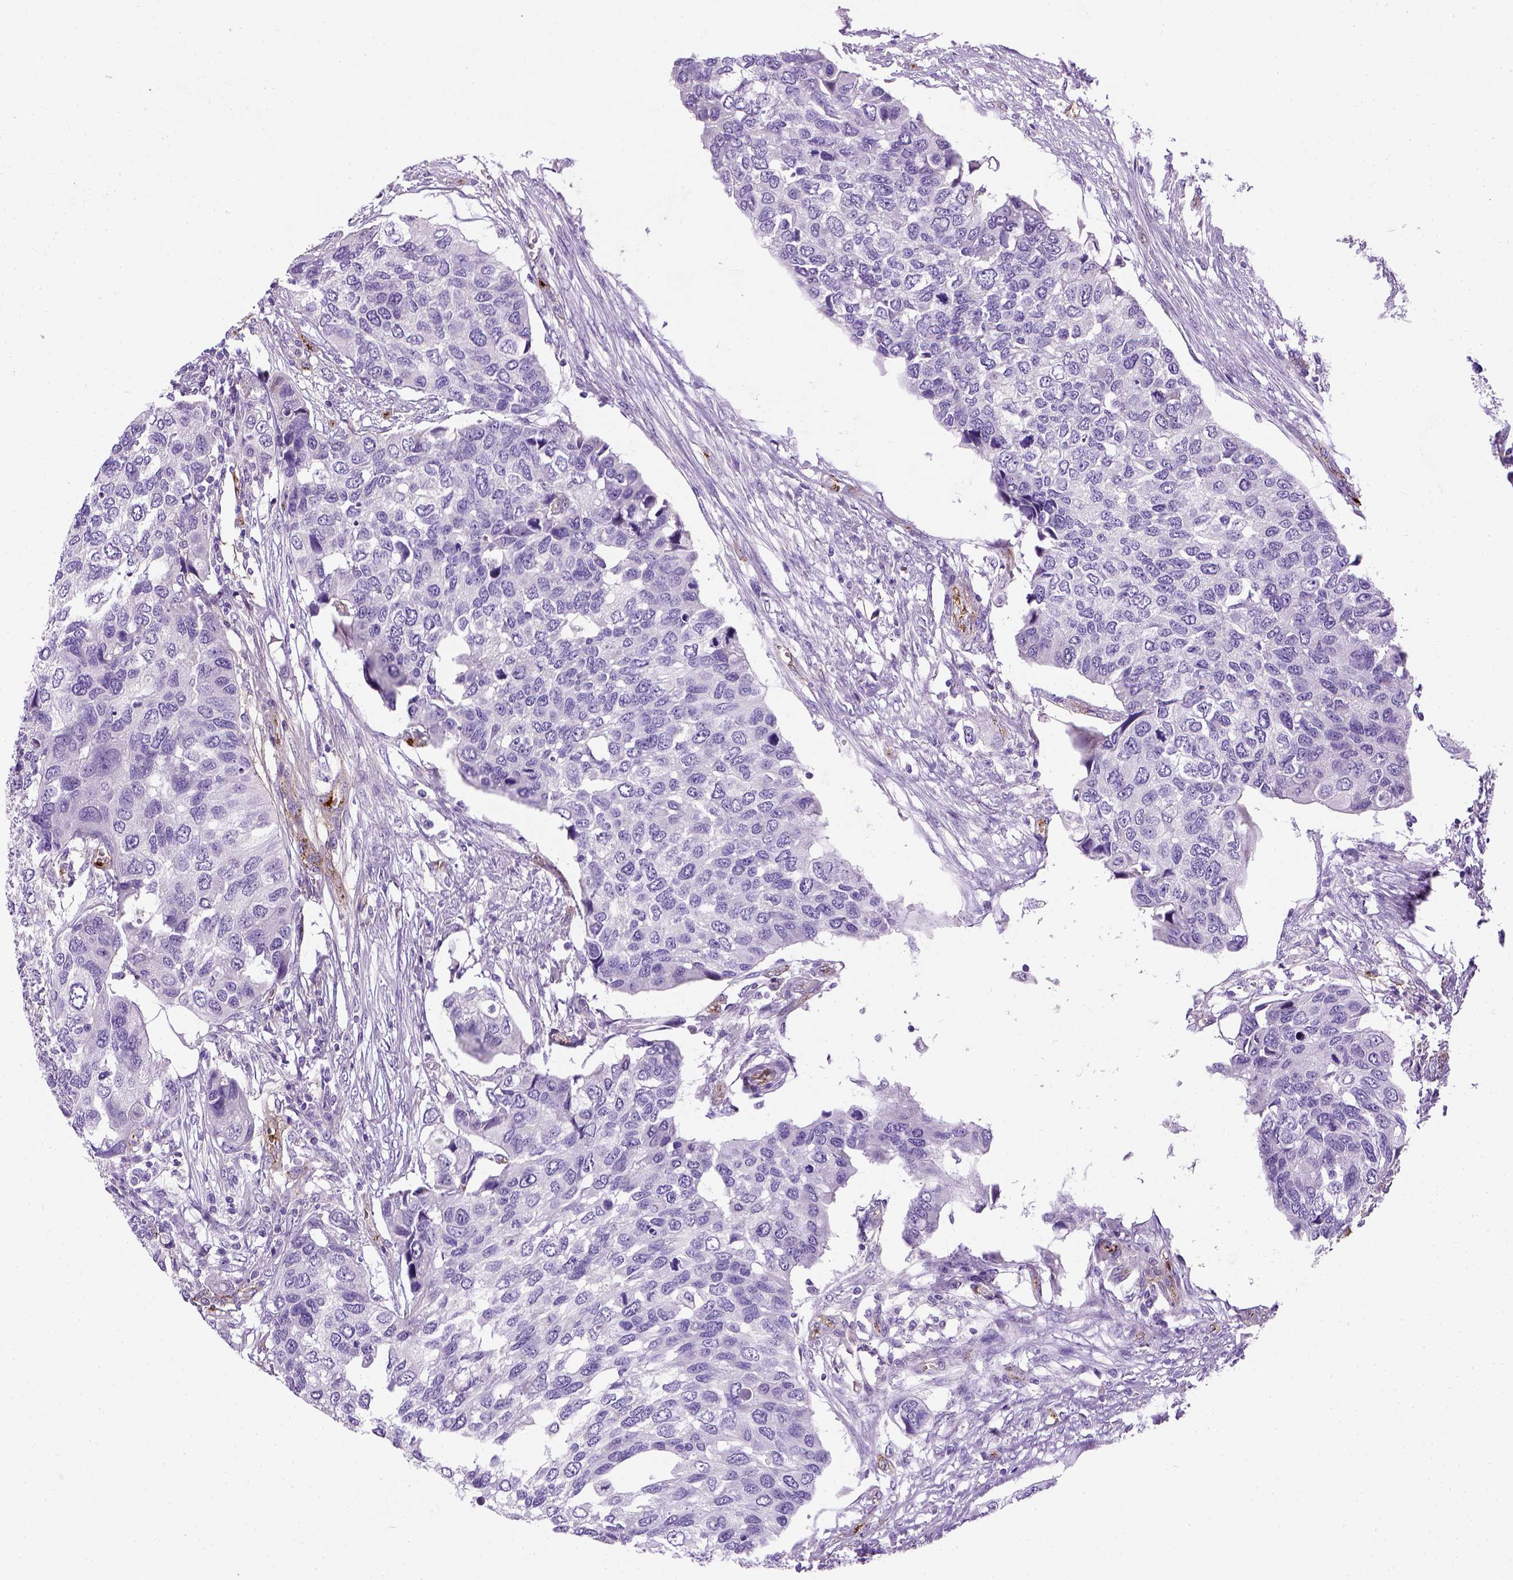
{"staining": {"intensity": "negative", "quantity": "none", "location": "none"}, "tissue": "urothelial cancer", "cell_type": "Tumor cells", "image_type": "cancer", "snomed": [{"axis": "morphology", "description": "Urothelial carcinoma, High grade"}, {"axis": "topography", "description": "Urinary bladder"}], "caption": "High-grade urothelial carcinoma was stained to show a protein in brown. There is no significant staining in tumor cells.", "gene": "VWF", "patient": {"sex": "male", "age": 60}}